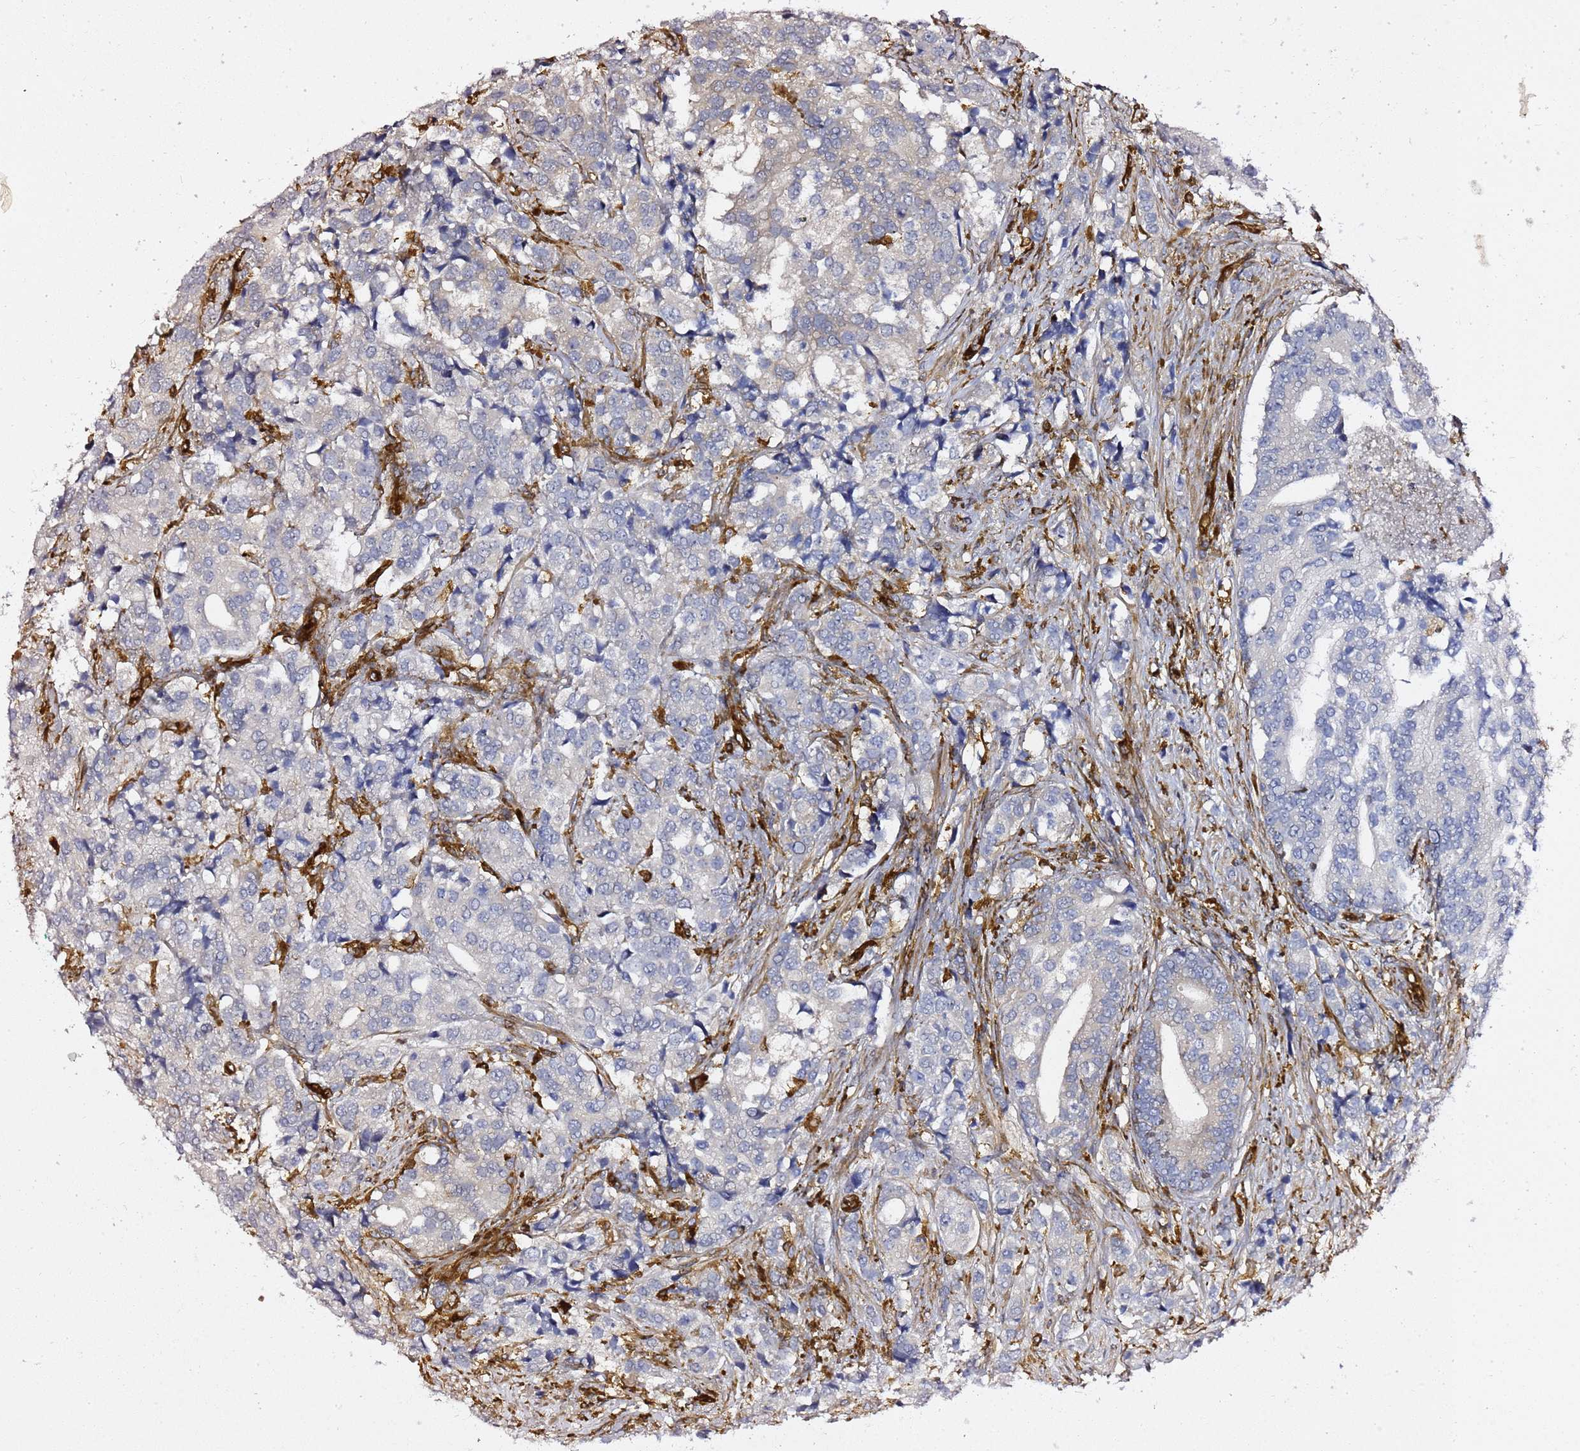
{"staining": {"intensity": "negative", "quantity": "none", "location": "none"}, "tissue": "prostate cancer", "cell_type": "Tumor cells", "image_type": "cancer", "snomed": [{"axis": "morphology", "description": "Adenocarcinoma, High grade"}, {"axis": "topography", "description": "Prostate"}], "caption": "DAB immunohistochemical staining of prostate adenocarcinoma (high-grade) shows no significant positivity in tumor cells.", "gene": "ZBTB8OS", "patient": {"sex": "male", "age": 62}}